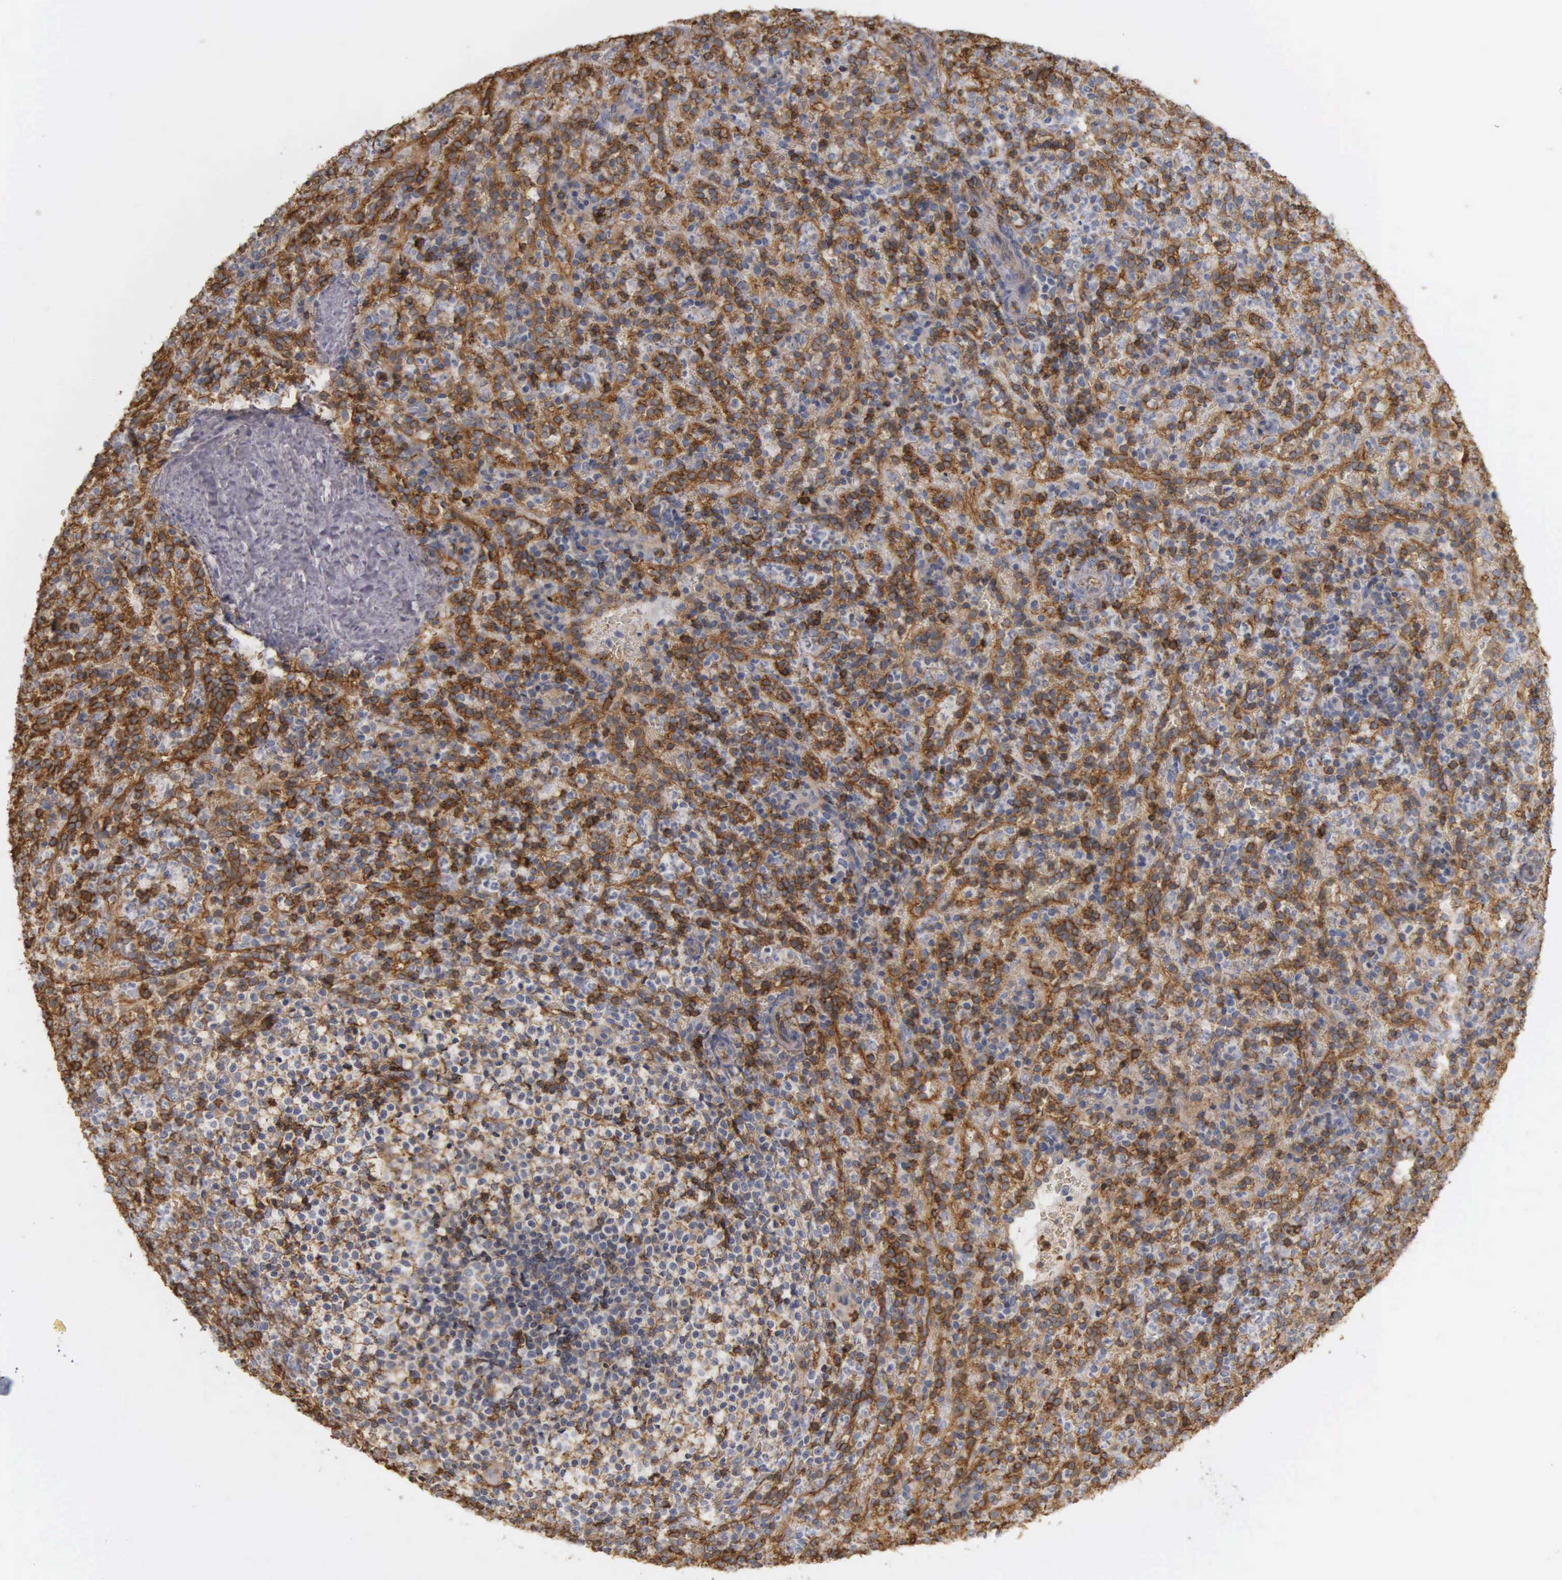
{"staining": {"intensity": "strong", "quantity": "25%-75%", "location": "cytoplasmic/membranous"}, "tissue": "spleen", "cell_type": "Cells in red pulp", "image_type": "normal", "snomed": [{"axis": "morphology", "description": "Normal tissue, NOS"}, {"axis": "topography", "description": "Spleen"}], "caption": "Spleen stained with IHC displays strong cytoplasmic/membranous positivity in approximately 25%-75% of cells in red pulp.", "gene": "CD99", "patient": {"sex": "female", "age": 21}}